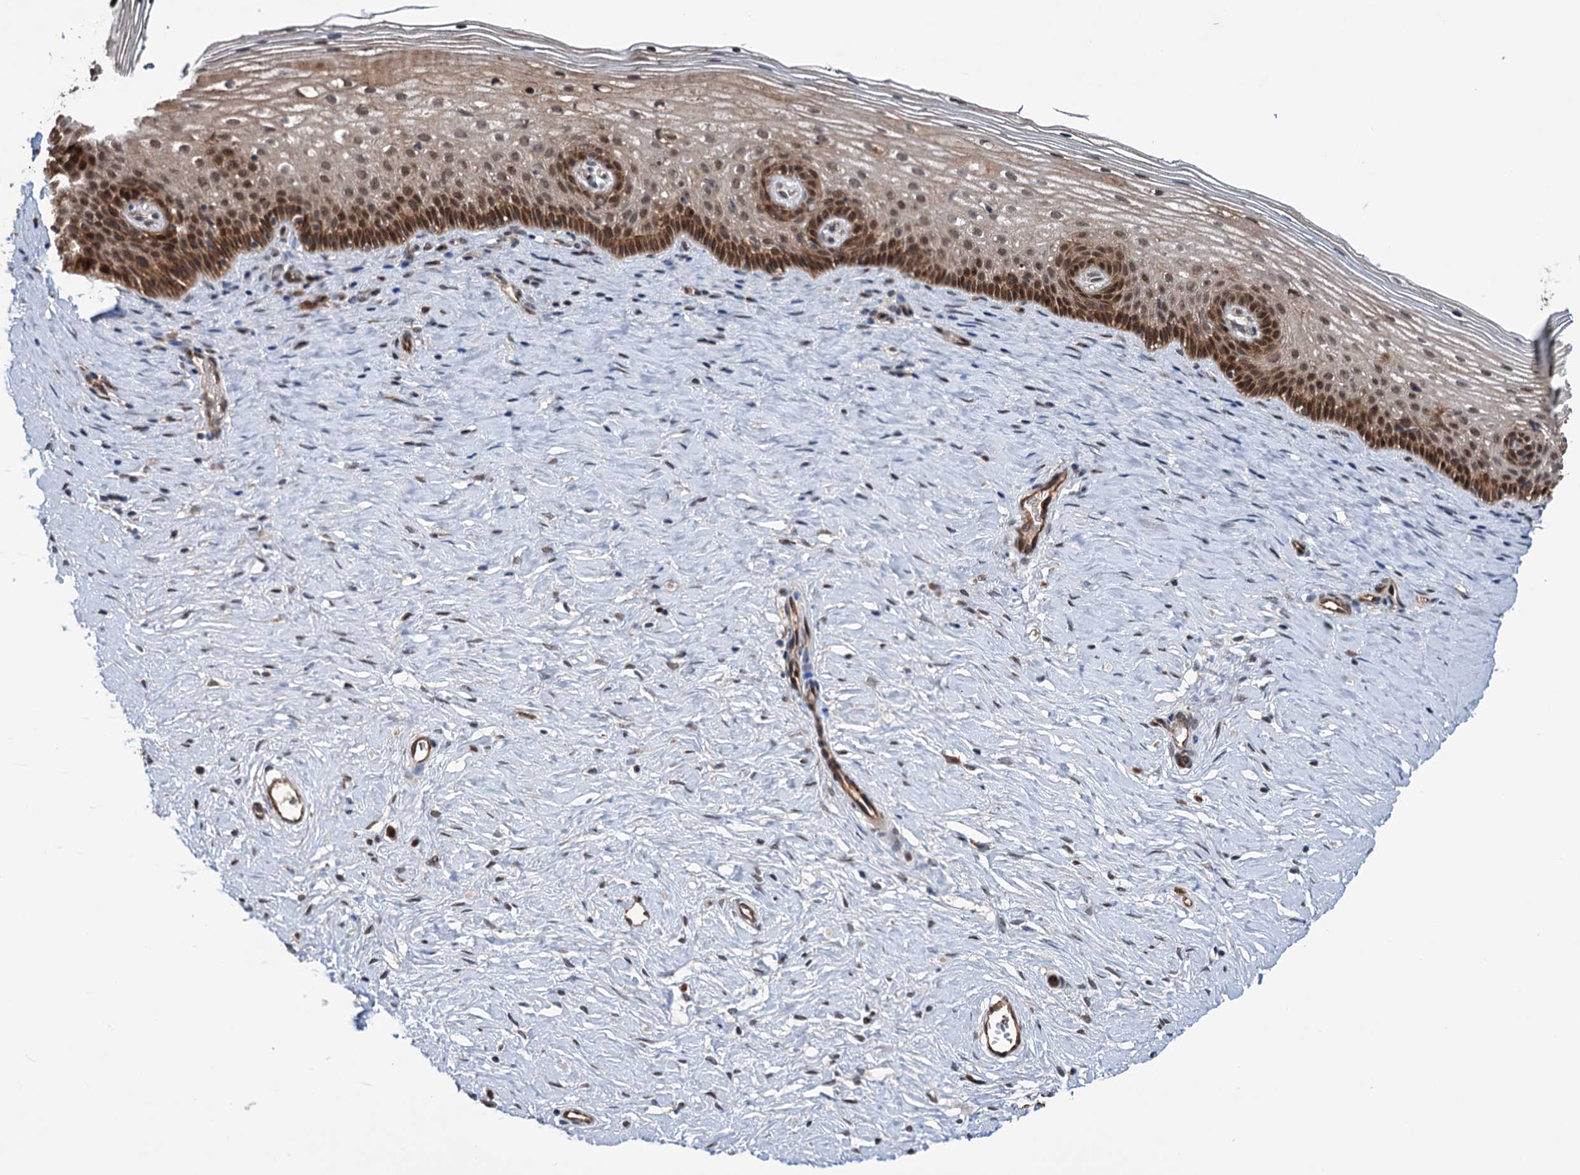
{"staining": {"intensity": "moderate", "quantity": "25%-75%", "location": "cytoplasmic/membranous"}, "tissue": "cervix", "cell_type": "Glandular cells", "image_type": "normal", "snomed": [{"axis": "morphology", "description": "Normal tissue, NOS"}, {"axis": "topography", "description": "Cervix"}], "caption": "Moderate cytoplasmic/membranous staining is identified in about 25%-75% of glandular cells in normal cervix. (Brightfield microscopy of DAB IHC at high magnification).", "gene": "NCAPD2", "patient": {"sex": "female", "age": 33}}